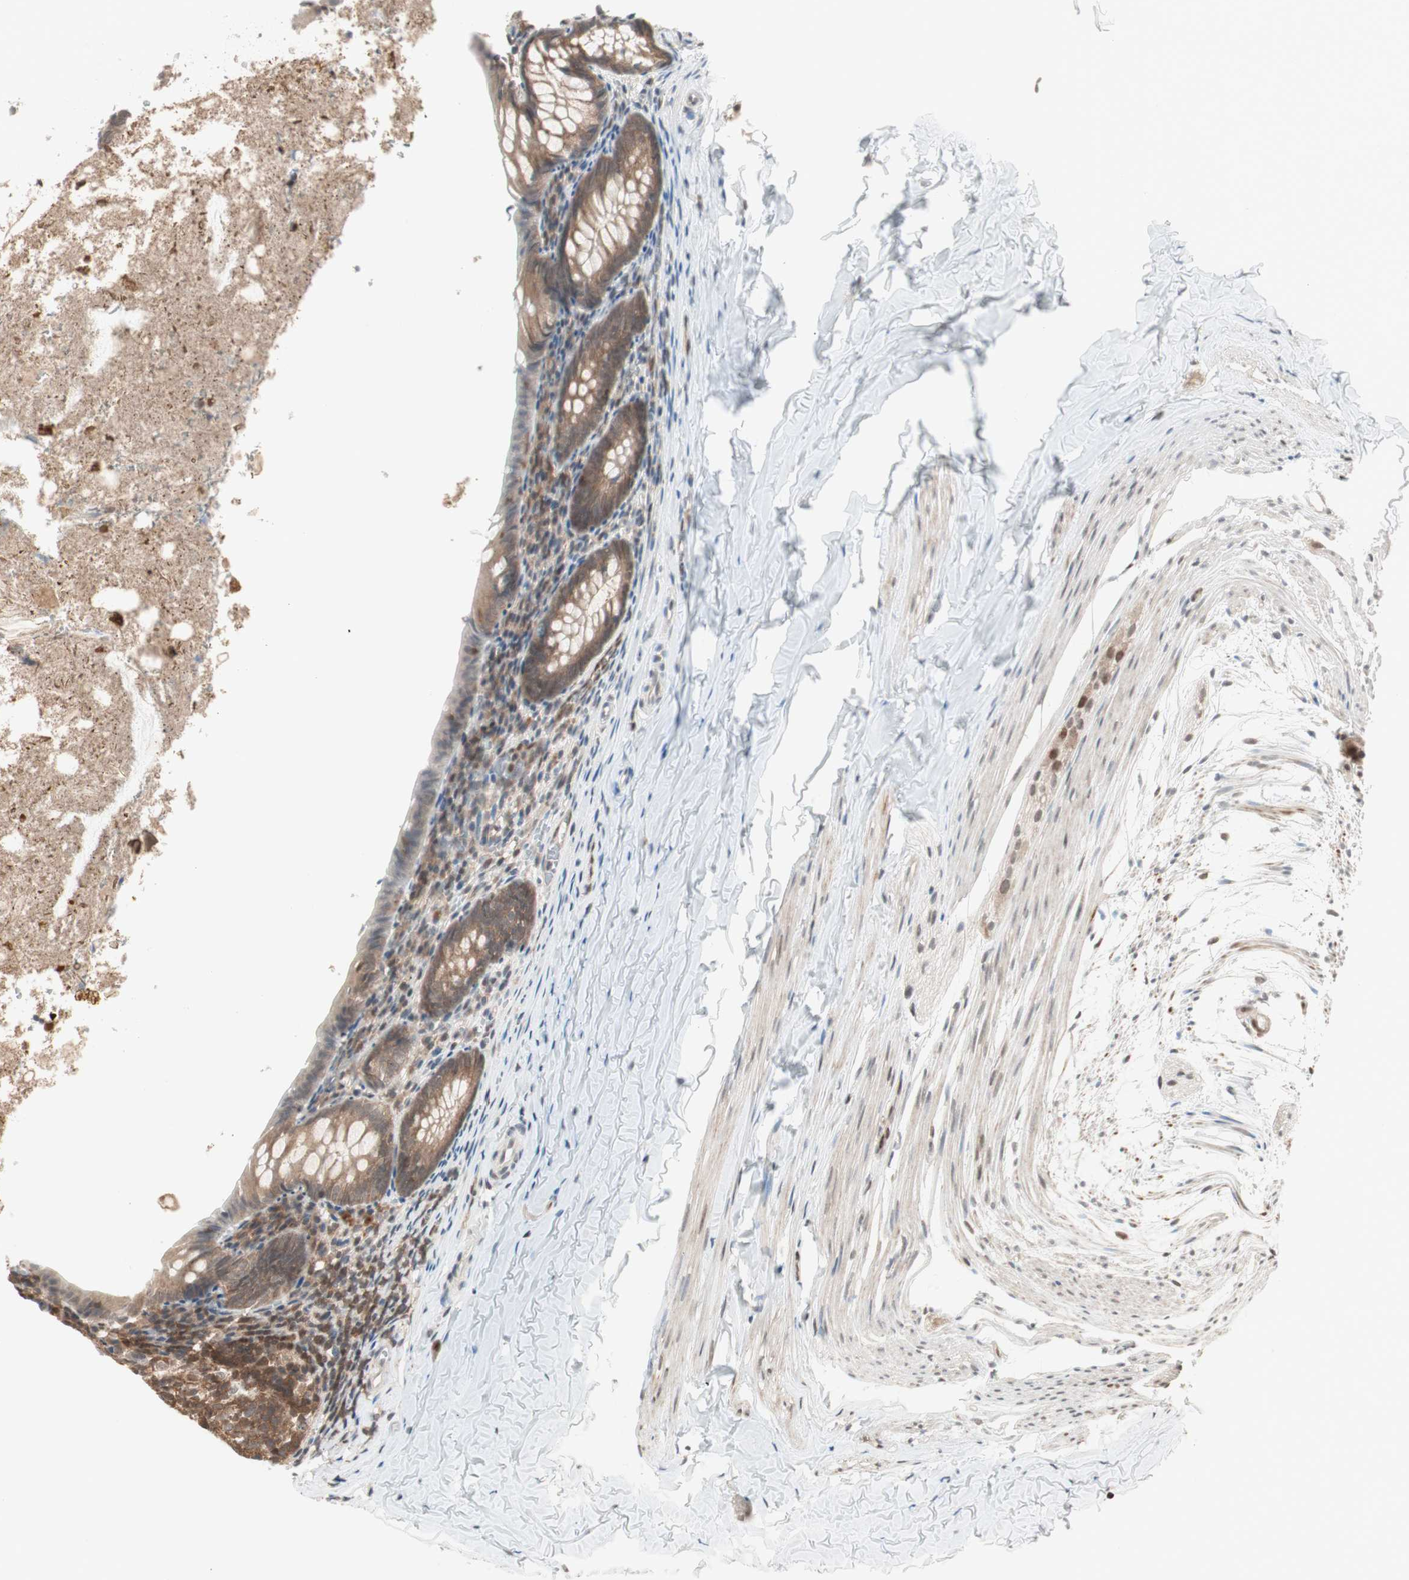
{"staining": {"intensity": "moderate", "quantity": ">75%", "location": "cytoplasmic/membranous"}, "tissue": "appendix", "cell_type": "Glandular cells", "image_type": "normal", "snomed": [{"axis": "morphology", "description": "Normal tissue, NOS"}, {"axis": "topography", "description": "Appendix"}], "caption": "Glandular cells exhibit medium levels of moderate cytoplasmic/membranous positivity in approximately >75% of cells in benign appendix.", "gene": "UBE2I", "patient": {"sex": "female", "age": 10}}